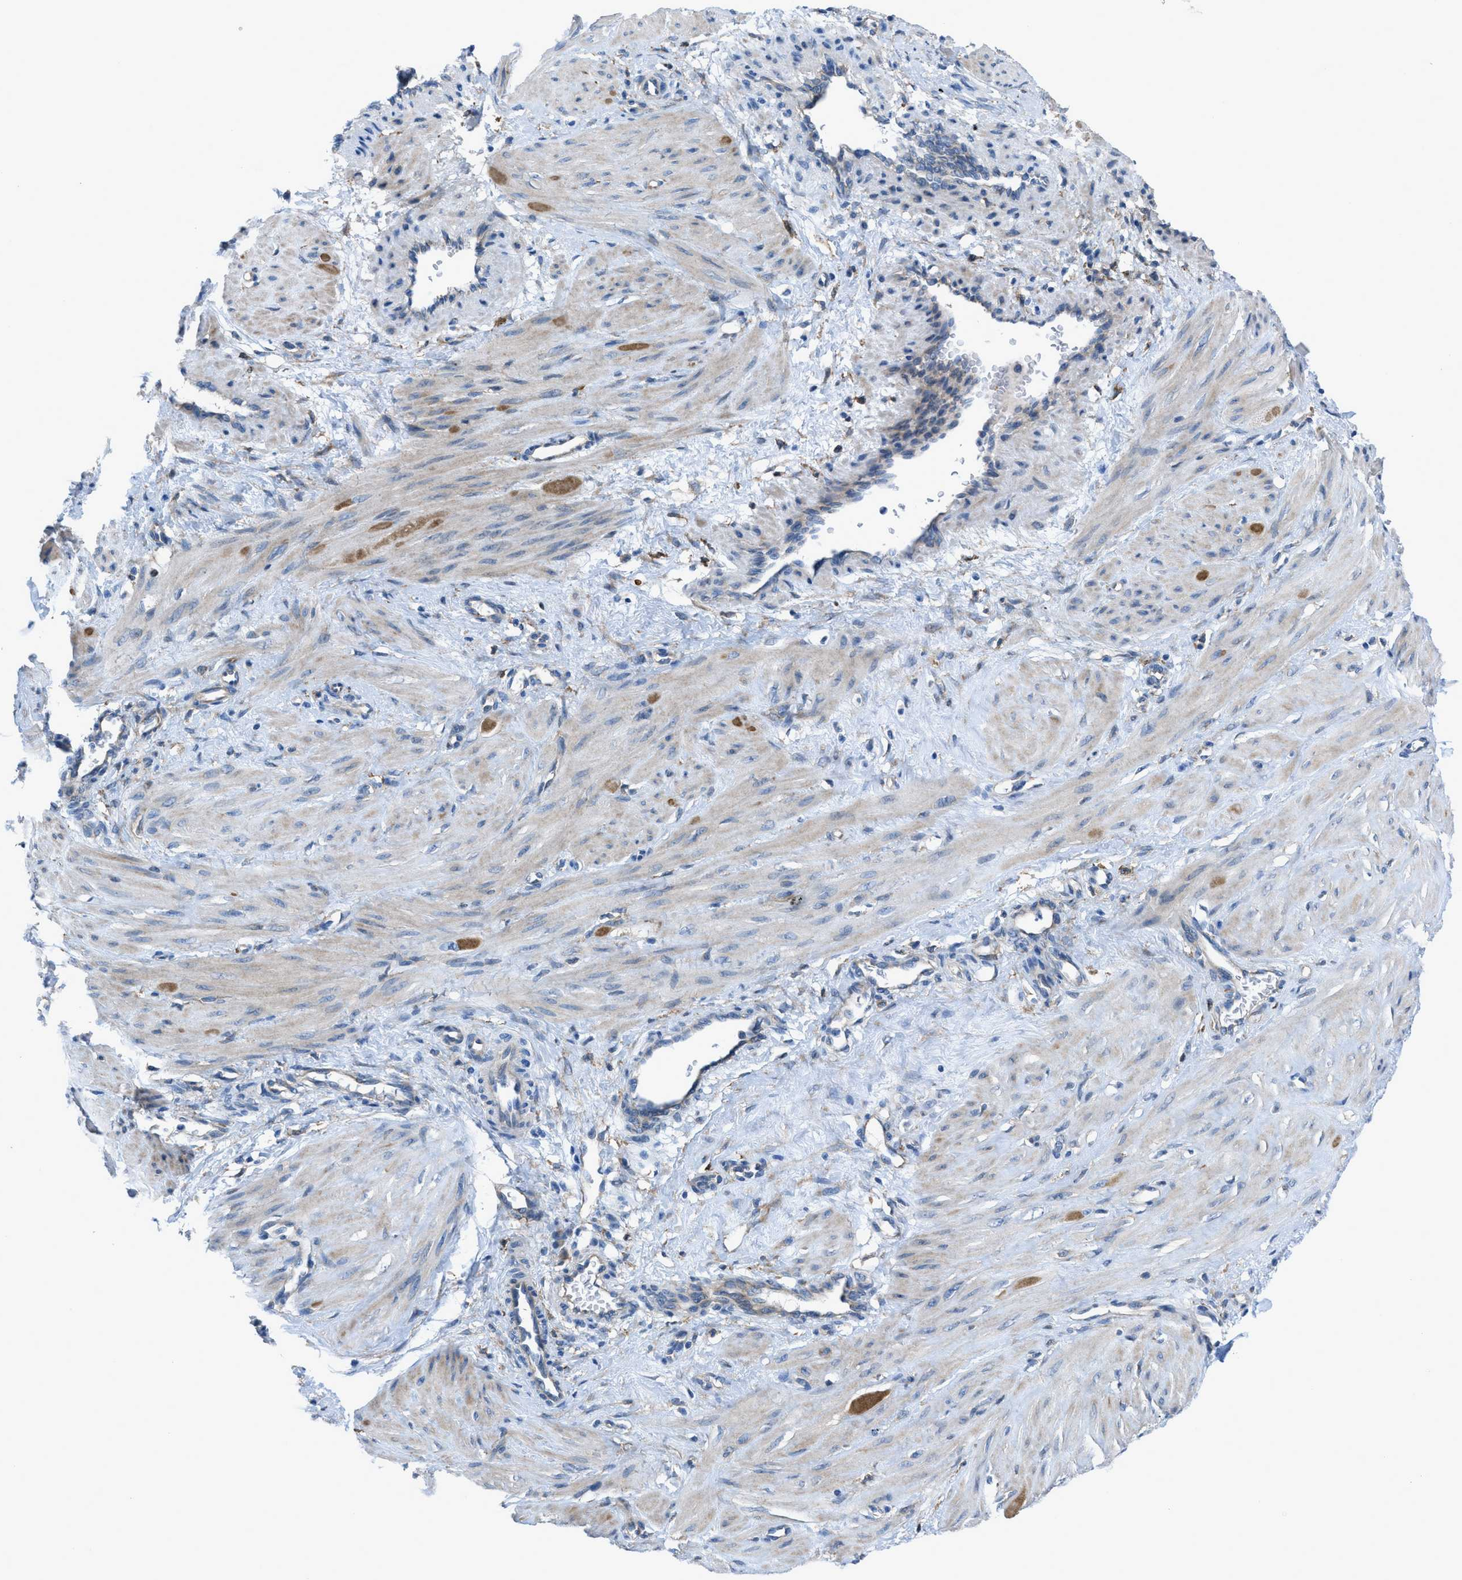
{"staining": {"intensity": "weak", "quantity": ">75%", "location": "cytoplasmic/membranous"}, "tissue": "smooth muscle", "cell_type": "Smooth muscle cells", "image_type": "normal", "snomed": [{"axis": "morphology", "description": "Normal tissue, NOS"}, {"axis": "topography", "description": "Endometrium"}], "caption": "IHC histopathology image of normal smooth muscle: smooth muscle stained using immunohistochemistry (IHC) exhibits low levels of weak protein expression localized specifically in the cytoplasmic/membranous of smooth muscle cells, appearing as a cytoplasmic/membranous brown color.", "gene": "EGFR", "patient": {"sex": "female", "age": 33}}